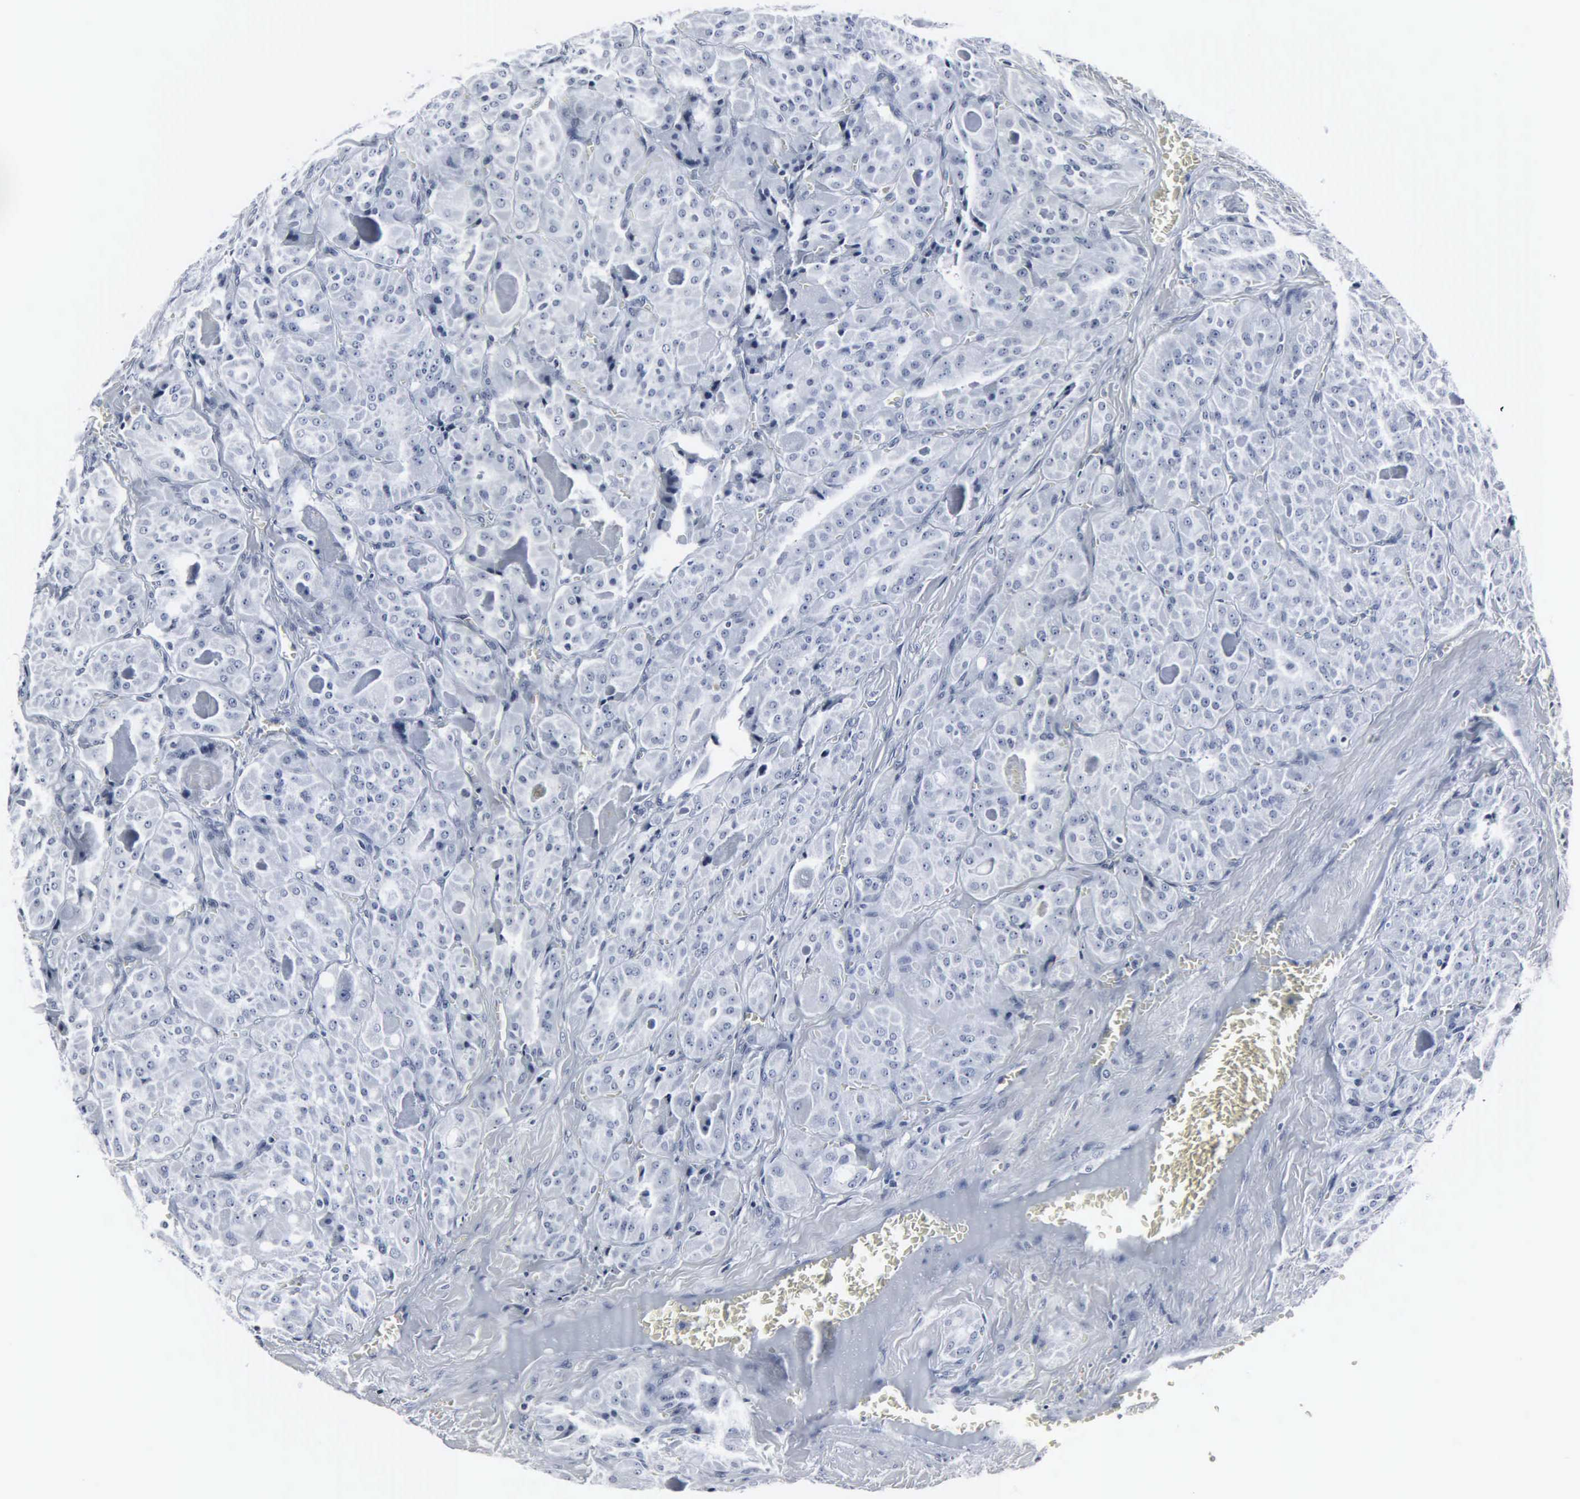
{"staining": {"intensity": "negative", "quantity": "none", "location": "none"}, "tissue": "thyroid cancer", "cell_type": "Tumor cells", "image_type": "cancer", "snomed": [{"axis": "morphology", "description": "Carcinoma, NOS"}, {"axis": "topography", "description": "Thyroid gland"}], "caption": "High power microscopy image of an IHC image of thyroid cancer (carcinoma), revealing no significant positivity in tumor cells.", "gene": "DGCR2", "patient": {"sex": "male", "age": 76}}